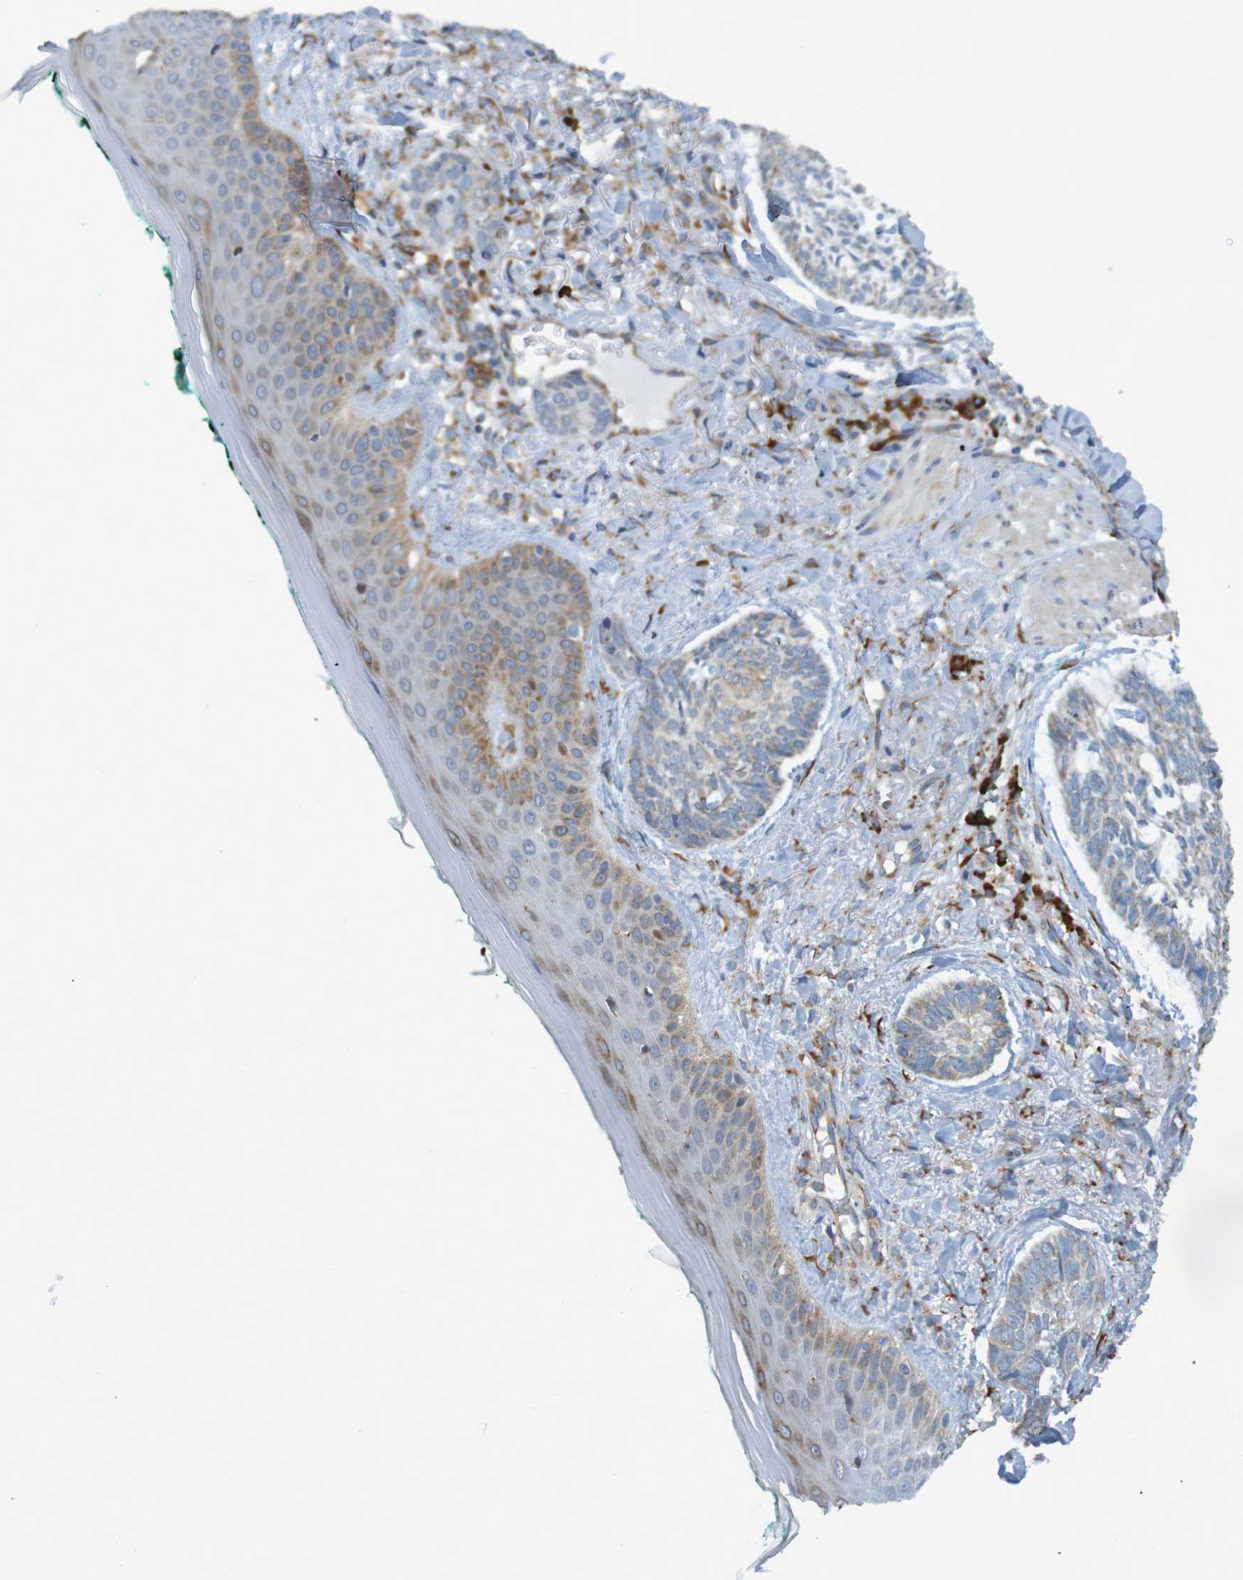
{"staining": {"intensity": "weak", "quantity": "25%-75%", "location": "cytoplasmic/membranous"}, "tissue": "skin cancer", "cell_type": "Tumor cells", "image_type": "cancer", "snomed": [{"axis": "morphology", "description": "Basal cell carcinoma"}, {"axis": "topography", "description": "Skin"}], "caption": "Immunohistochemistry micrograph of neoplastic tissue: human basal cell carcinoma (skin) stained using immunohistochemistry reveals low levels of weak protein expression localized specifically in the cytoplasmic/membranous of tumor cells, appearing as a cytoplasmic/membranous brown color.", "gene": "SSR1", "patient": {"sex": "male", "age": 43}}